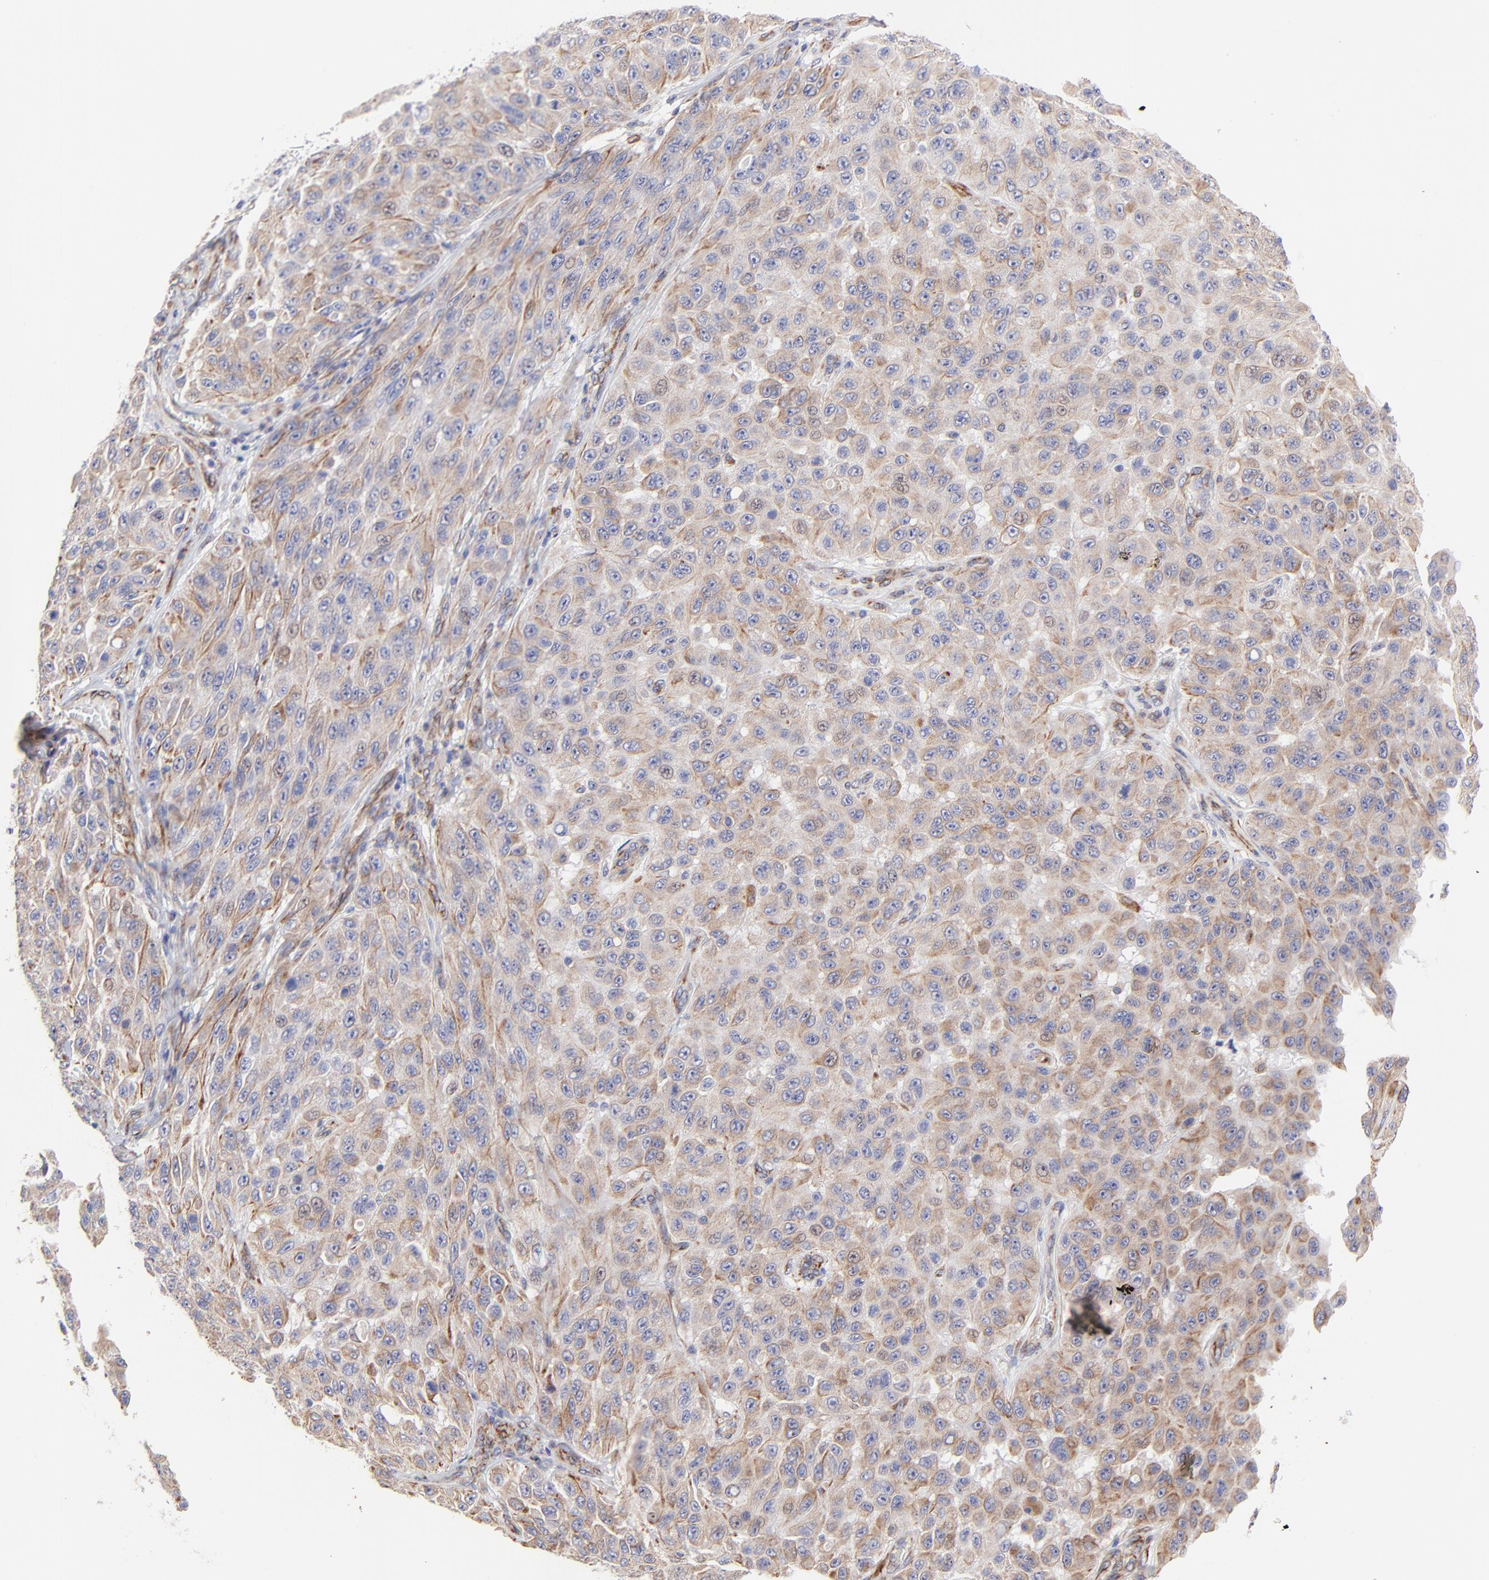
{"staining": {"intensity": "moderate", "quantity": ">75%", "location": "cytoplasmic/membranous"}, "tissue": "melanoma", "cell_type": "Tumor cells", "image_type": "cancer", "snomed": [{"axis": "morphology", "description": "Malignant melanoma, NOS"}, {"axis": "topography", "description": "Skin"}], "caption": "Malignant melanoma was stained to show a protein in brown. There is medium levels of moderate cytoplasmic/membranous expression in about >75% of tumor cells. (Brightfield microscopy of DAB IHC at high magnification).", "gene": "COX8C", "patient": {"sex": "male", "age": 30}}